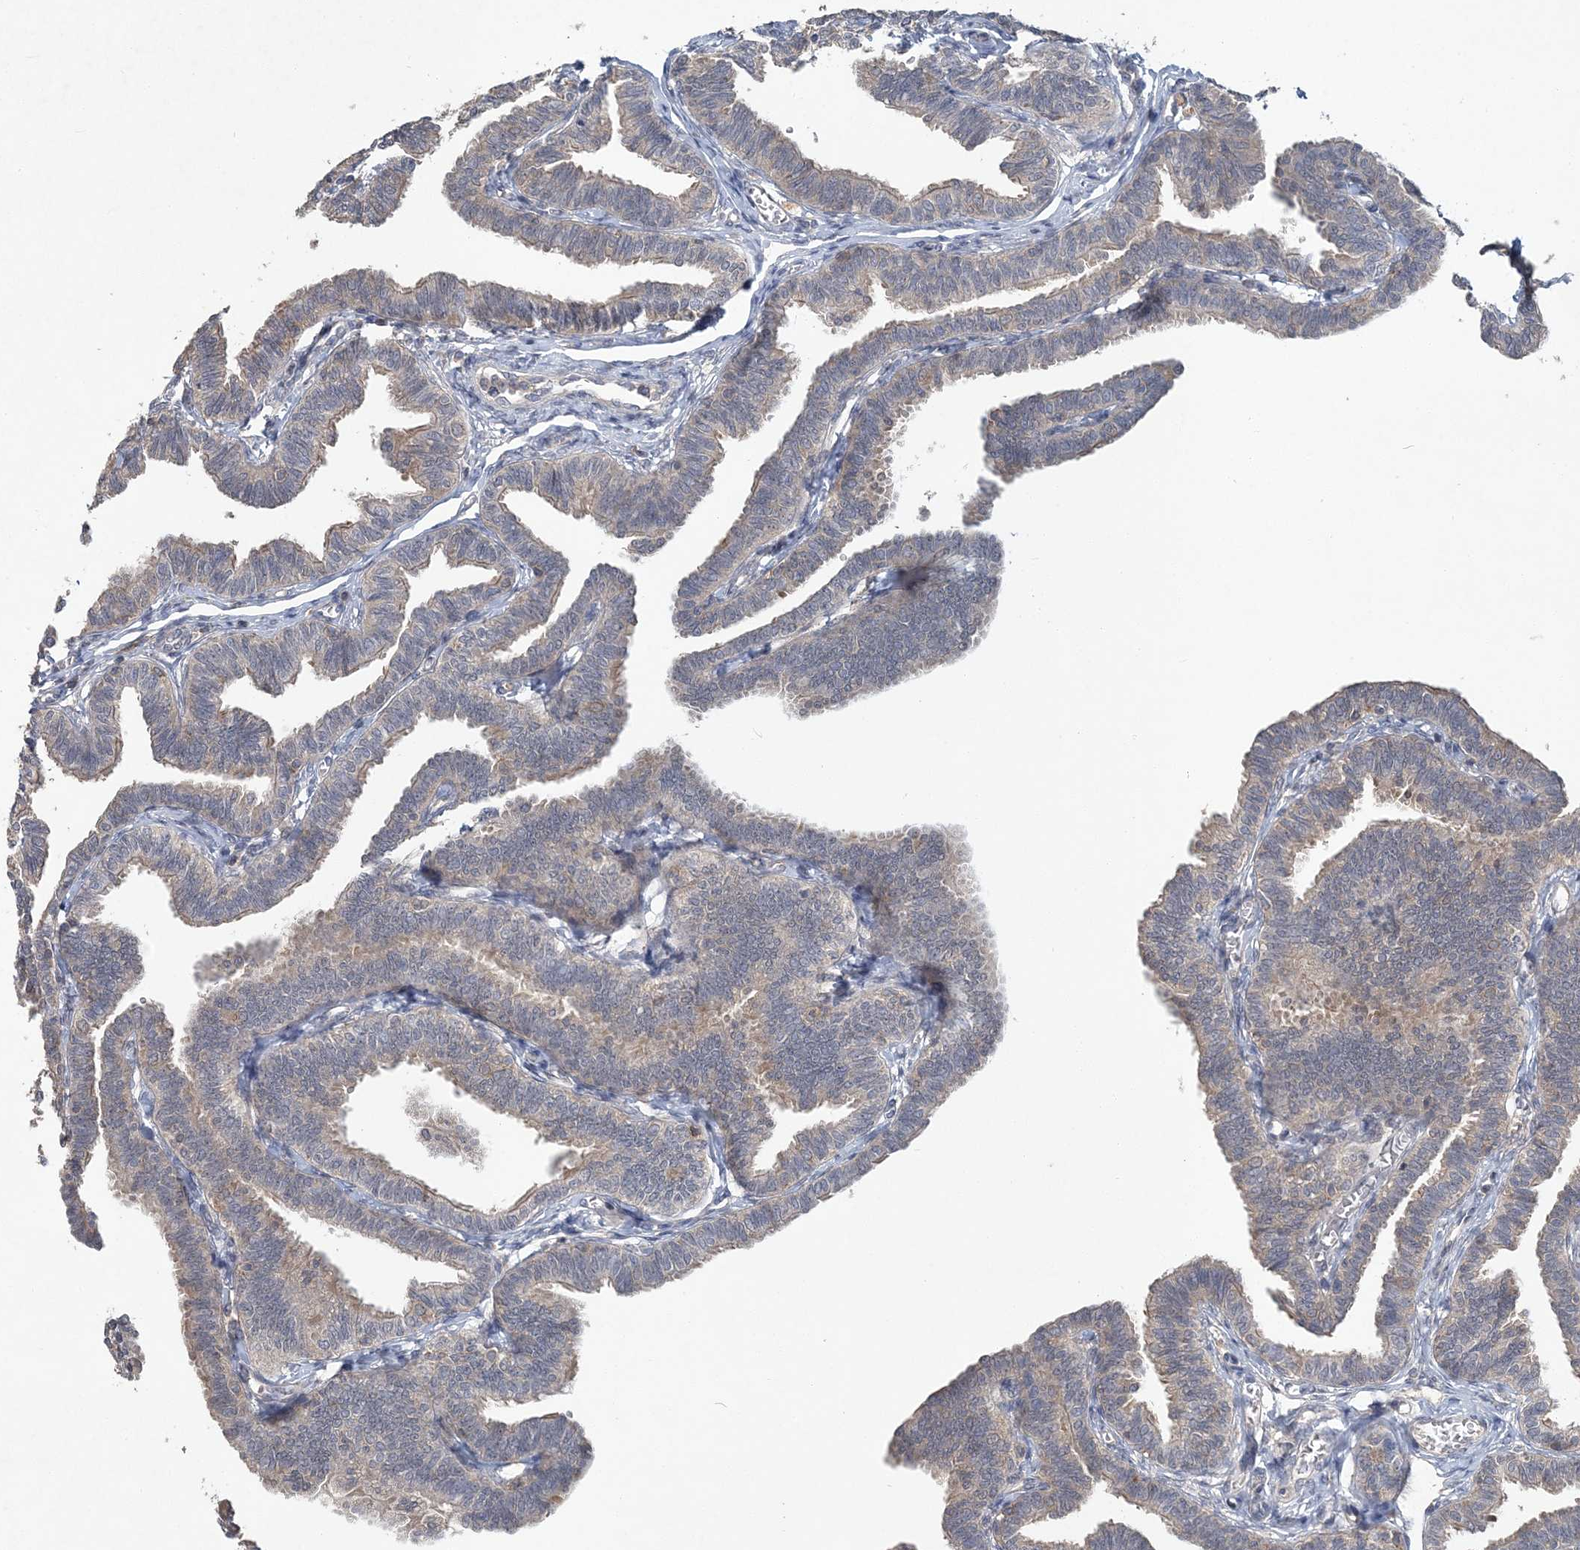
{"staining": {"intensity": "weak", "quantity": "25%-75%", "location": "cytoplasmic/membranous"}, "tissue": "fallopian tube", "cell_type": "Glandular cells", "image_type": "normal", "snomed": [{"axis": "morphology", "description": "Normal tissue, NOS"}, {"axis": "topography", "description": "Fallopian tube"}, {"axis": "topography", "description": "Ovary"}], "caption": "Fallopian tube stained for a protein demonstrates weak cytoplasmic/membranous positivity in glandular cells. (Brightfield microscopy of DAB IHC at high magnification).", "gene": "RNF25", "patient": {"sex": "female", "age": 23}}